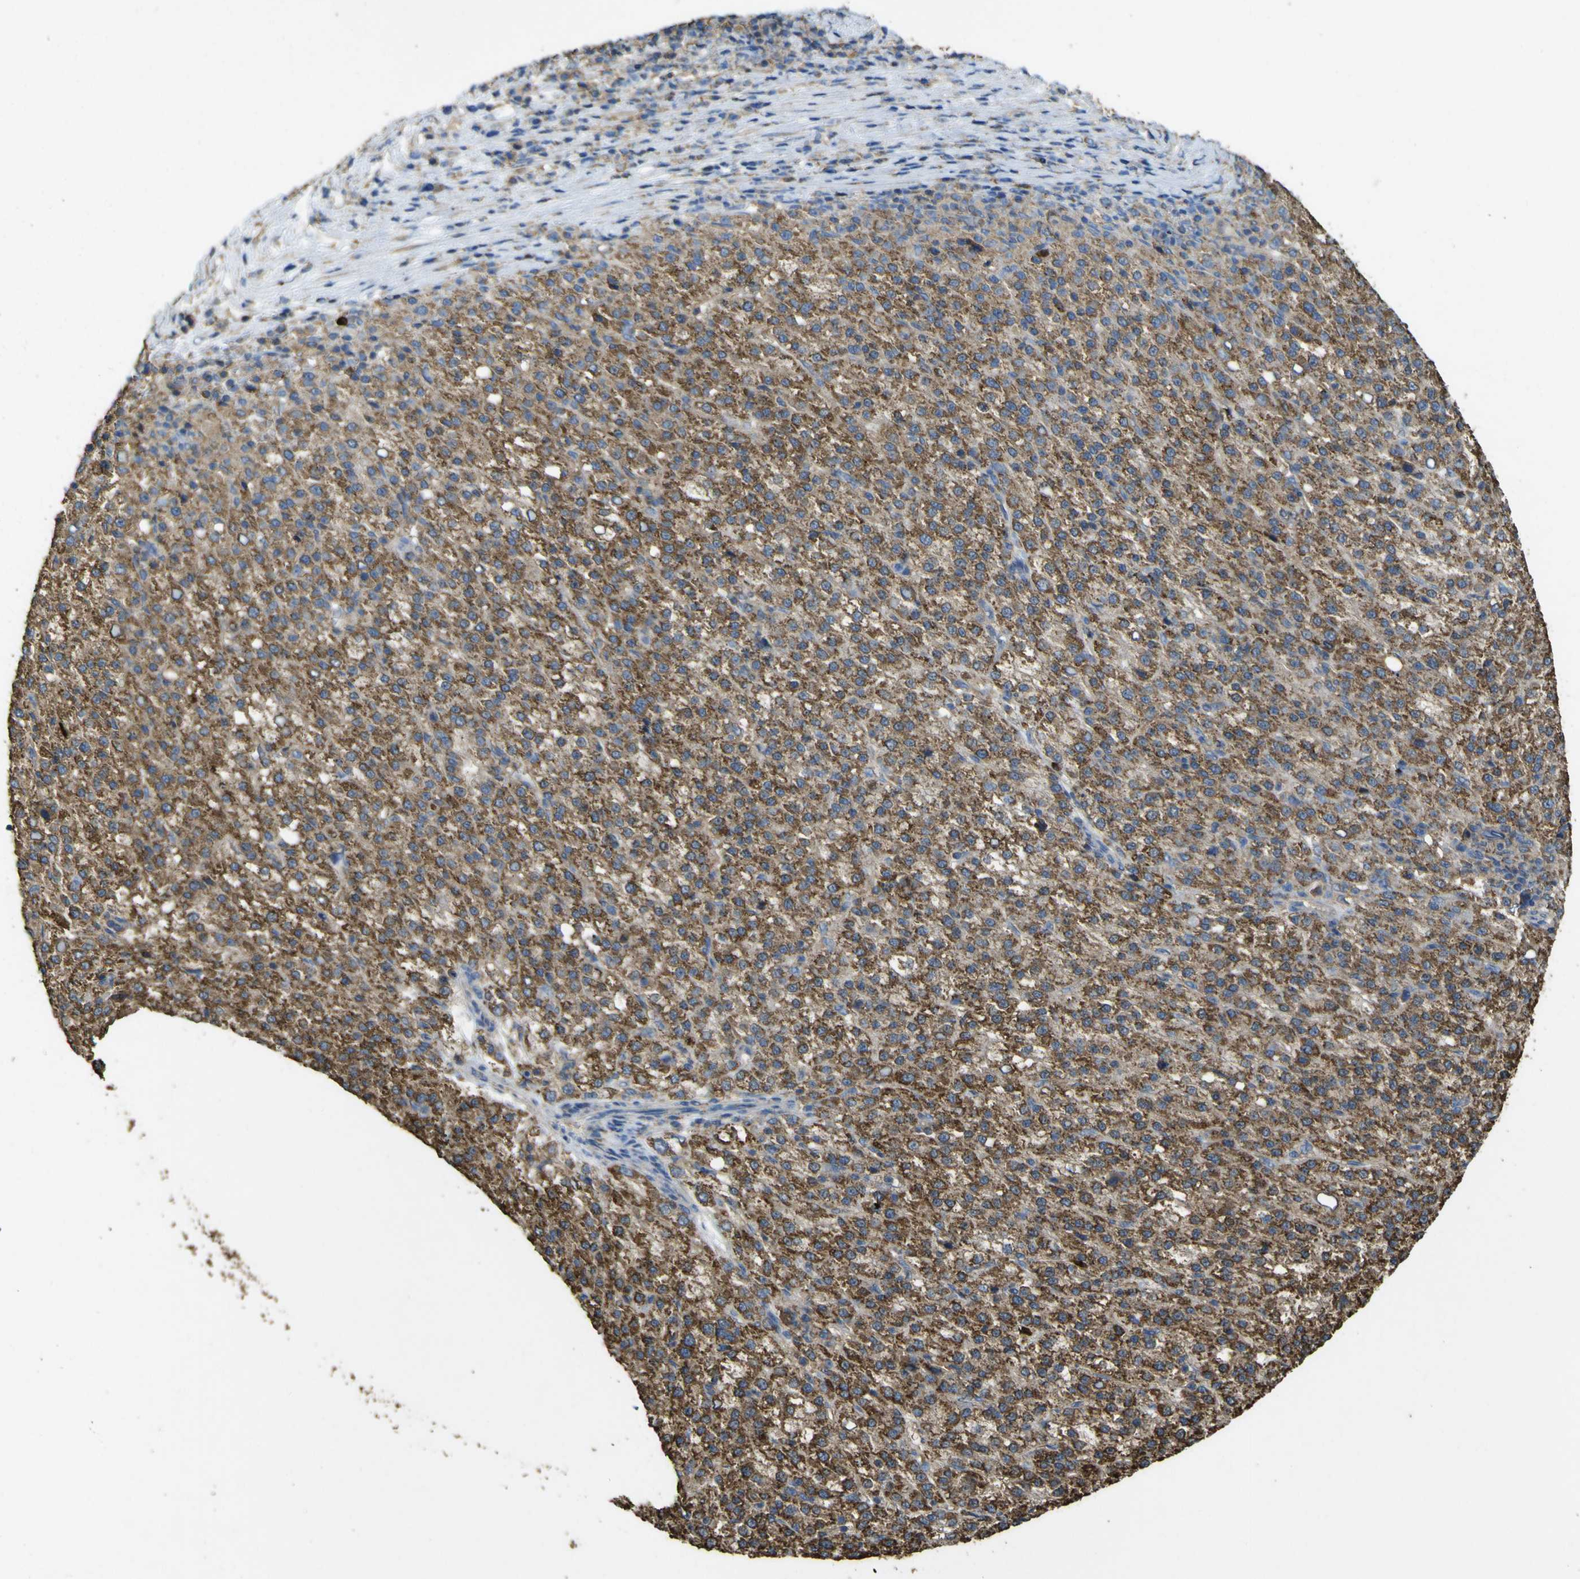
{"staining": {"intensity": "strong", "quantity": ">75%", "location": "cytoplasmic/membranous"}, "tissue": "liver cancer", "cell_type": "Tumor cells", "image_type": "cancer", "snomed": [{"axis": "morphology", "description": "Carcinoma, Hepatocellular, NOS"}, {"axis": "topography", "description": "Liver"}], "caption": "A histopathology image of liver hepatocellular carcinoma stained for a protein demonstrates strong cytoplasmic/membranous brown staining in tumor cells.", "gene": "ACSL3", "patient": {"sex": "female", "age": 58}}